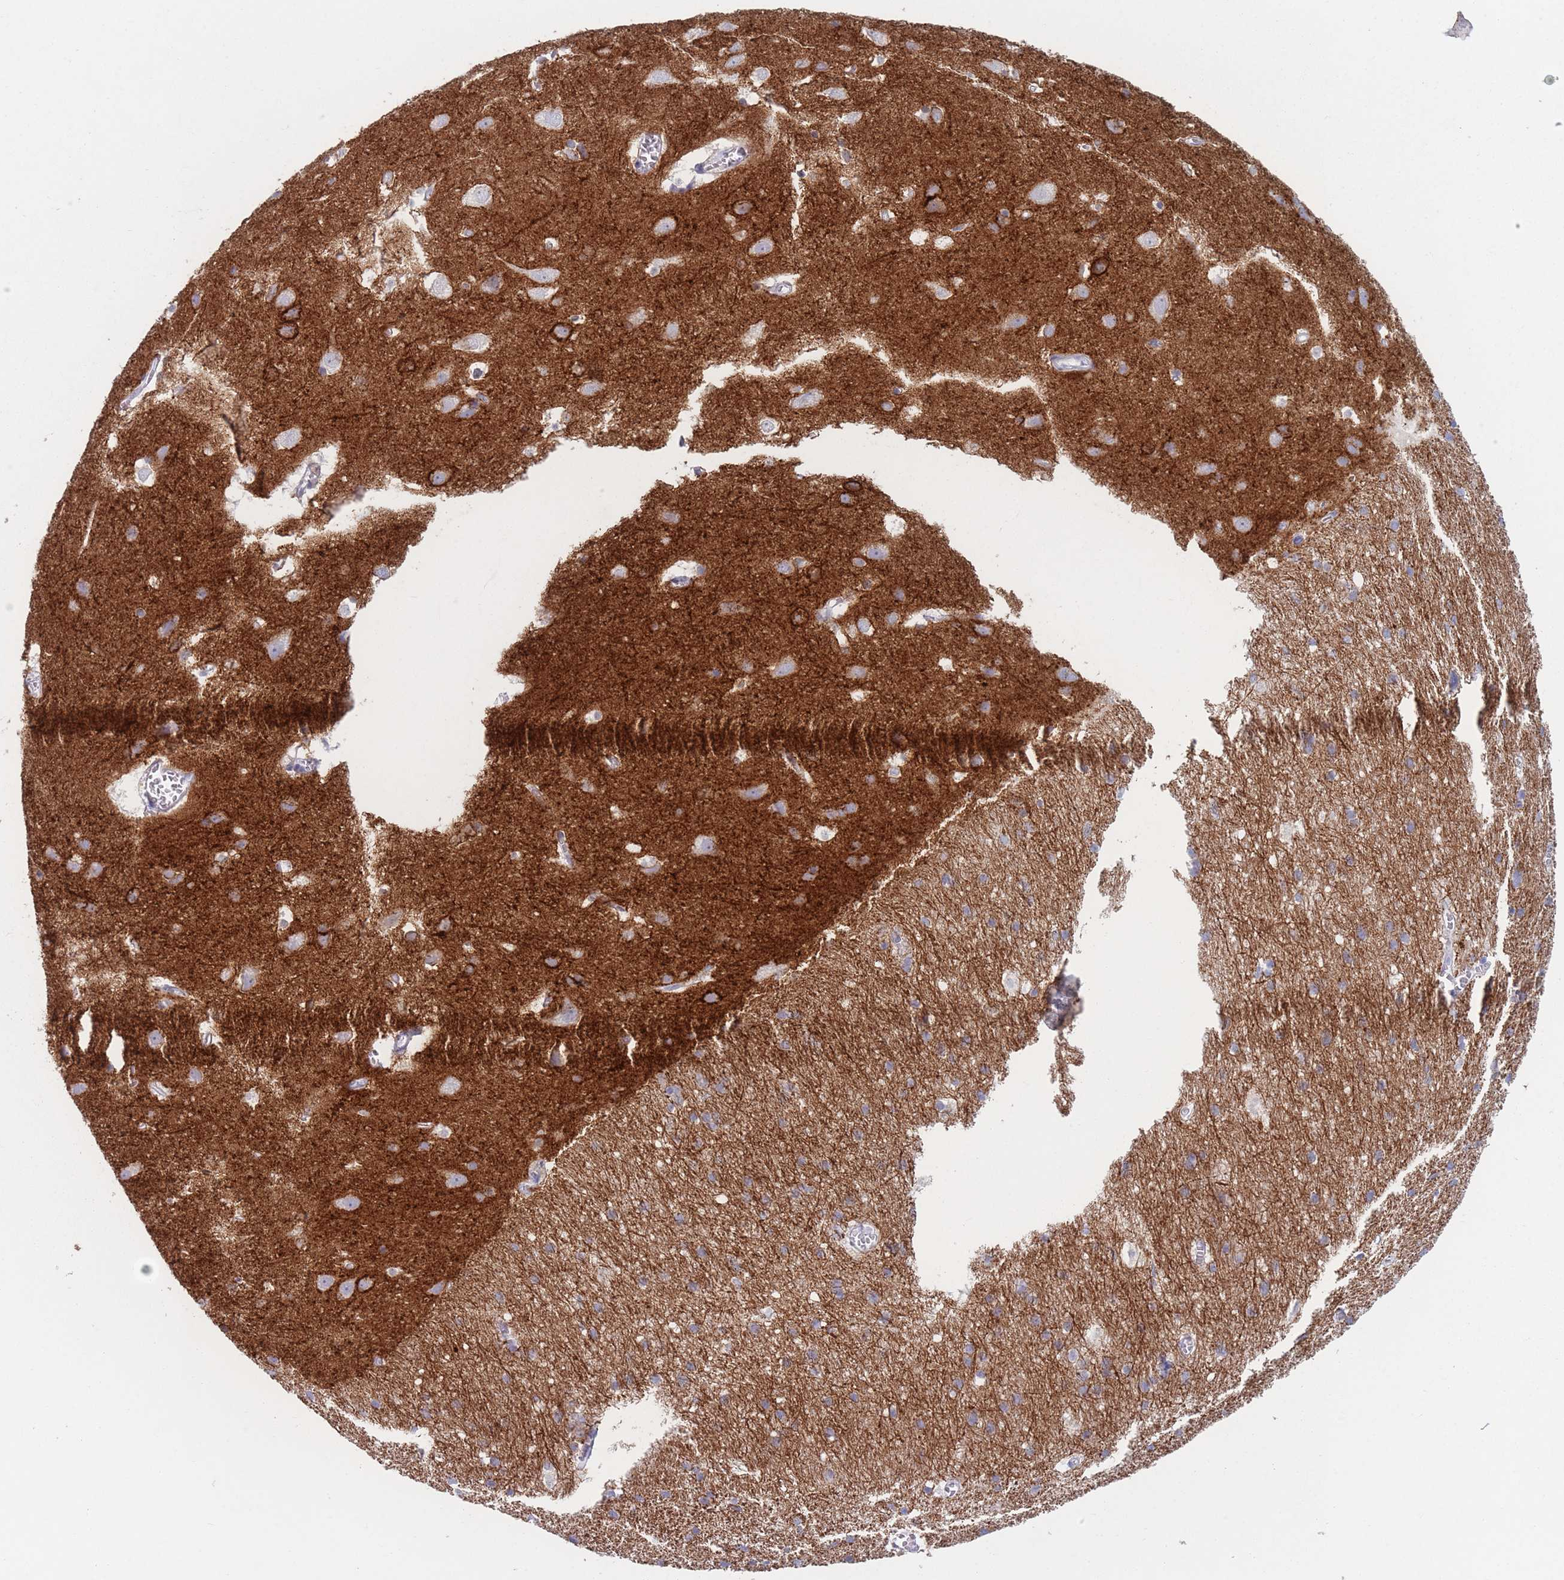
{"staining": {"intensity": "negative", "quantity": "none", "location": "none"}, "tissue": "cerebral cortex", "cell_type": "Endothelial cells", "image_type": "normal", "snomed": [{"axis": "morphology", "description": "Normal tissue, NOS"}, {"axis": "topography", "description": "Cerebral cortex"}], "caption": "A histopathology image of cerebral cortex stained for a protein displays no brown staining in endothelial cells.", "gene": "ATP1A3", "patient": {"sex": "male", "age": 54}}